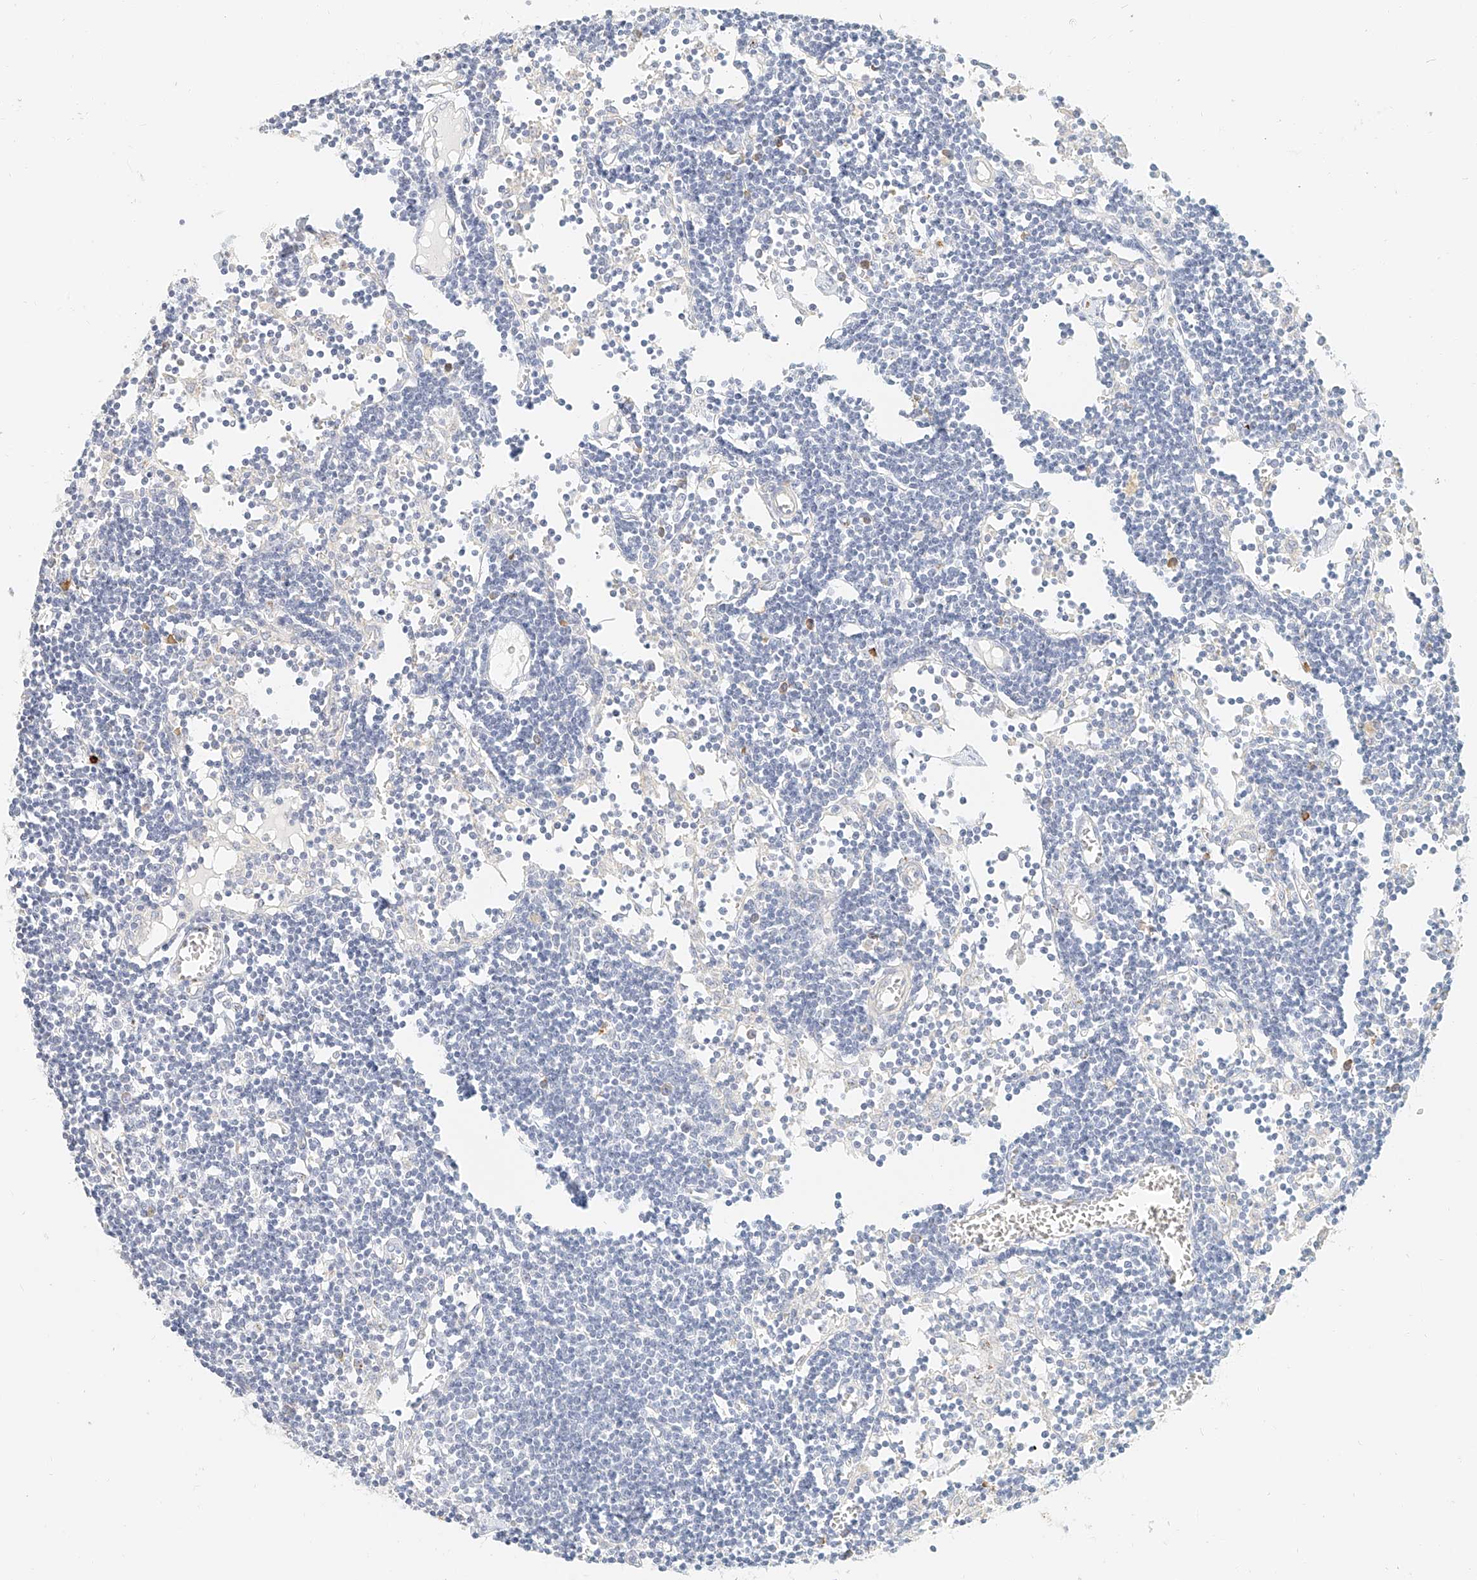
{"staining": {"intensity": "negative", "quantity": "none", "location": "none"}, "tissue": "lymph node", "cell_type": "Germinal center cells", "image_type": "normal", "snomed": [{"axis": "morphology", "description": "Normal tissue, NOS"}, {"axis": "topography", "description": "Lymph node"}], "caption": "A photomicrograph of lymph node stained for a protein displays no brown staining in germinal center cells.", "gene": "CXorf58", "patient": {"sex": "female", "age": 11}}